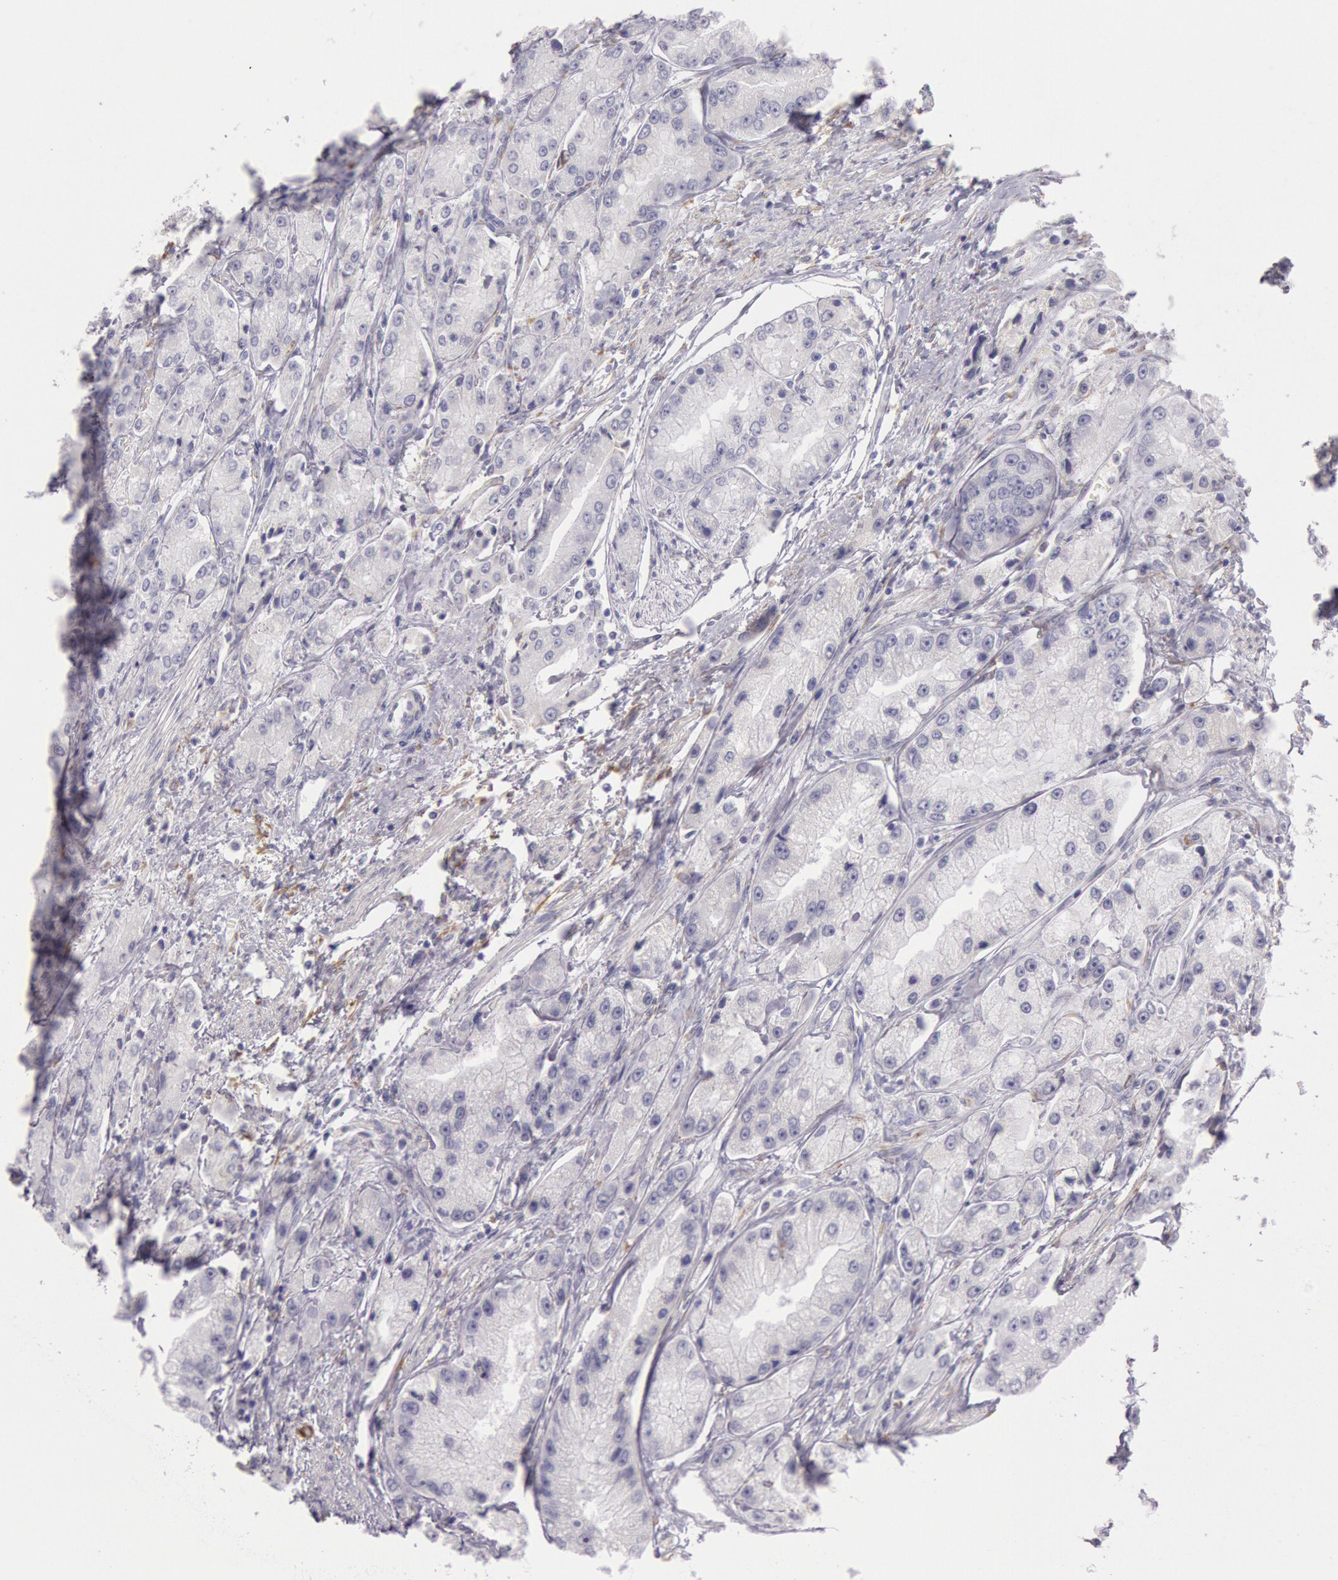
{"staining": {"intensity": "negative", "quantity": "none", "location": "none"}, "tissue": "prostate cancer", "cell_type": "Tumor cells", "image_type": "cancer", "snomed": [{"axis": "morphology", "description": "Adenocarcinoma, Medium grade"}, {"axis": "topography", "description": "Prostate"}], "caption": "Immunohistochemistry (IHC) image of neoplastic tissue: prostate adenocarcinoma (medium-grade) stained with DAB (3,3'-diaminobenzidine) reveals no significant protein positivity in tumor cells.", "gene": "CIDEB", "patient": {"sex": "male", "age": 72}}